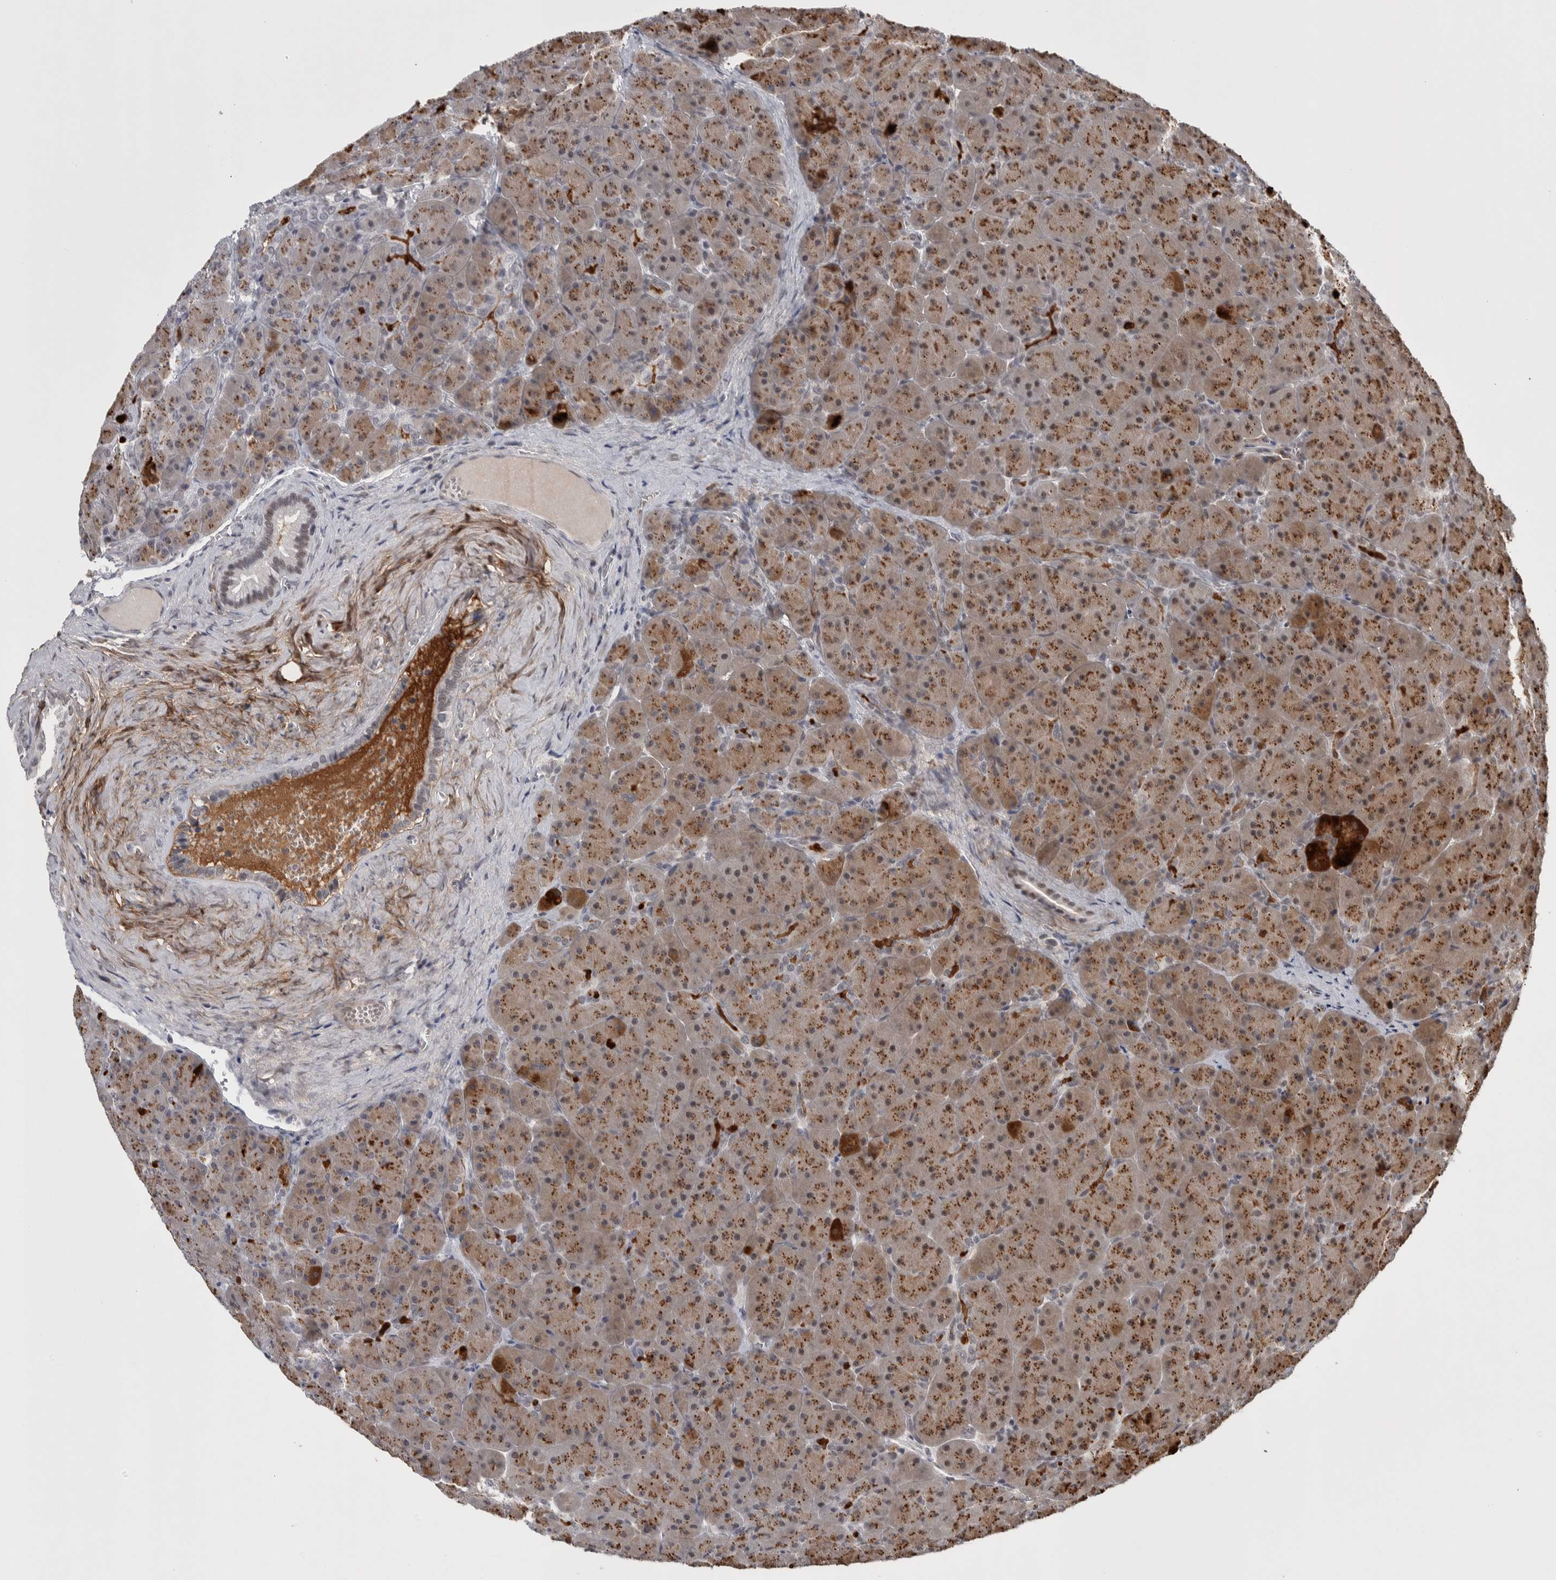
{"staining": {"intensity": "strong", "quantity": "25%-75%", "location": "cytoplasmic/membranous"}, "tissue": "pancreas", "cell_type": "Exocrine glandular cells", "image_type": "normal", "snomed": [{"axis": "morphology", "description": "Normal tissue, NOS"}, {"axis": "topography", "description": "Pancreas"}], "caption": "There is high levels of strong cytoplasmic/membranous expression in exocrine glandular cells of unremarkable pancreas, as demonstrated by immunohistochemical staining (brown color).", "gene": "ASPN", "patient": {"sex": "male", "age": 66}}